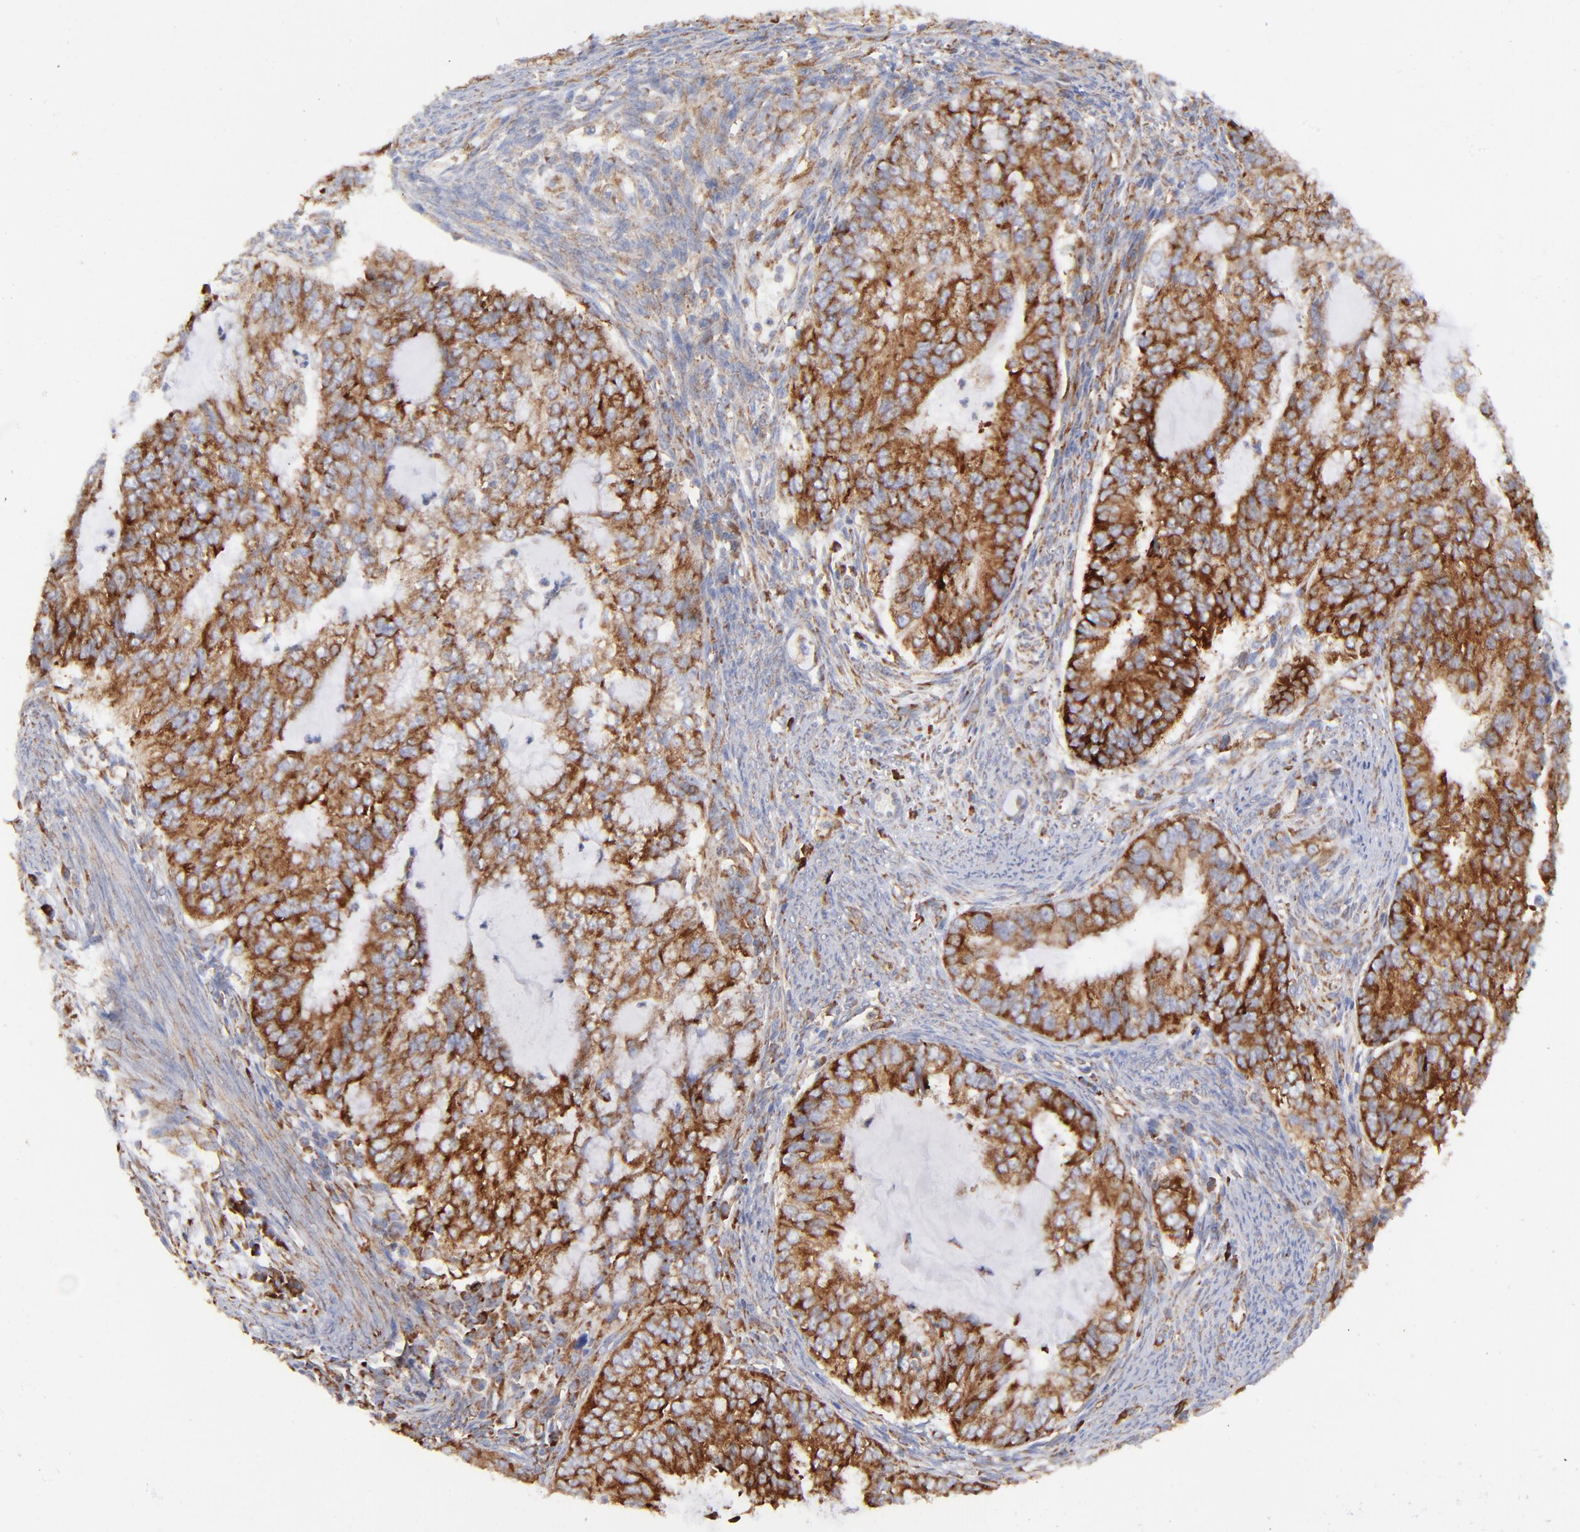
{"staining": {"intensity": "strong", "quantity": ">75%", "location": "cytoplasmic/membranous"}, "tissue": "endometrial cancer", "cell_type": "Tumor cells", "image_type": "cancer", "snomed": [{"axis": "morphology", "description": "Adenocarcinoma, NOS"}, {"axis": "topography", "description": "Endometrium"}], "caption": "Protein expression analysis of endometrial cancer (adenocarcinoma) exhibits strong cytoplasmic/membranous staining in about >75% of tumor cells.", "gene": "EIF2AK2", "patient": {"sex": "female", "age": 75}}